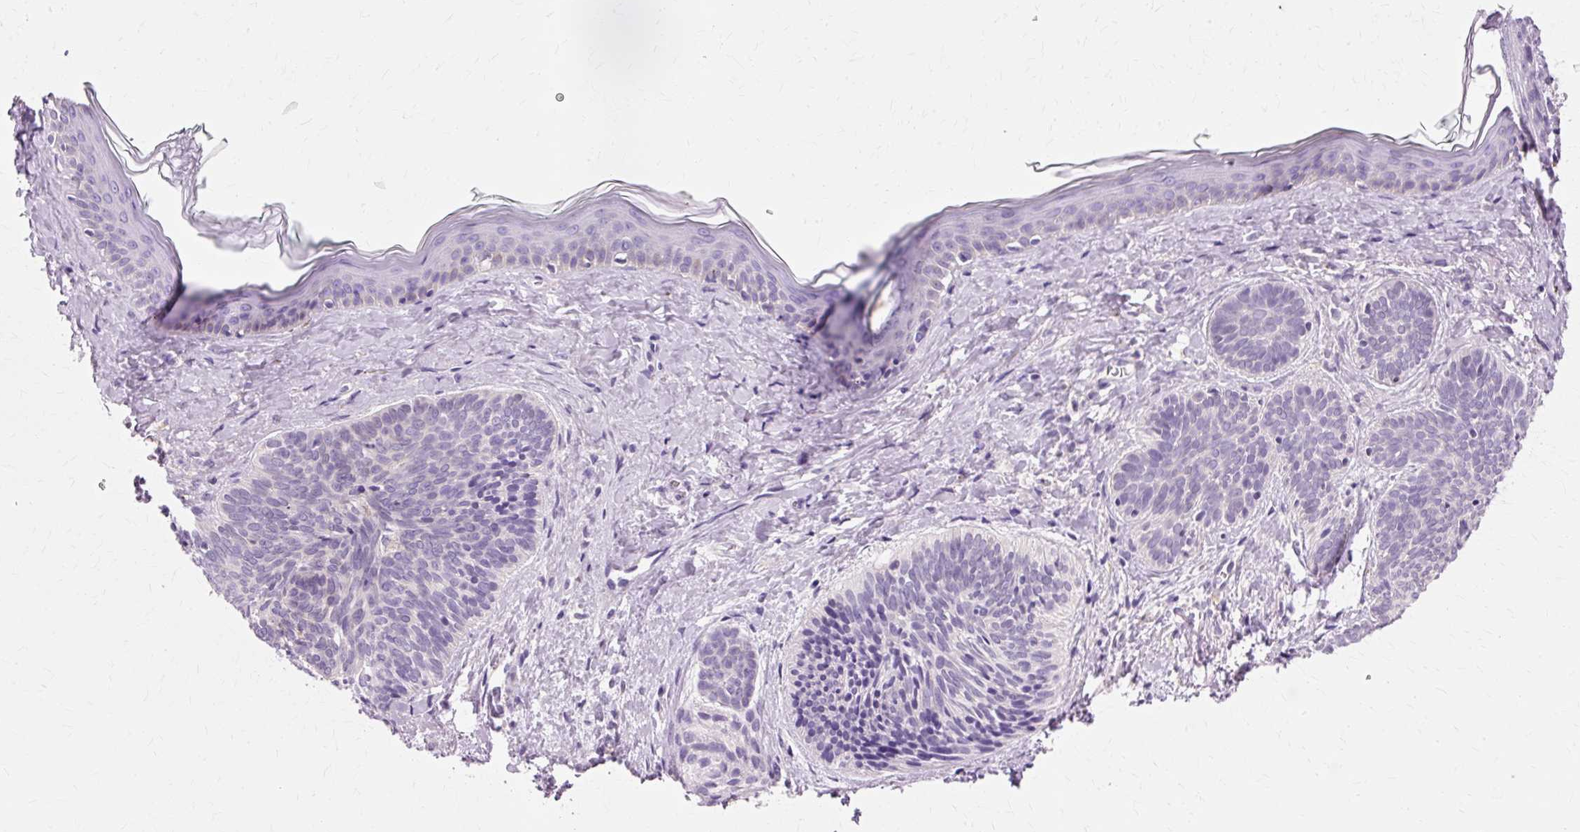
{"staining": {"intensity": "negative", "quantity": "none", "location": "none"}, "tissue": "skin cancer", "cell_type": "Tumor cells", "image_type": "cancer", "snomed": [{"axis": "morphology", "description": "Basal cell carcinoma"}, {"axis": "topography", "description": "Skin"}], "caption": "Tumor cells show no significant protein staining in basal cell carcinoma (skin).", "gene": "VN1R2", "patient": {"sex": "female", "age": 81}}